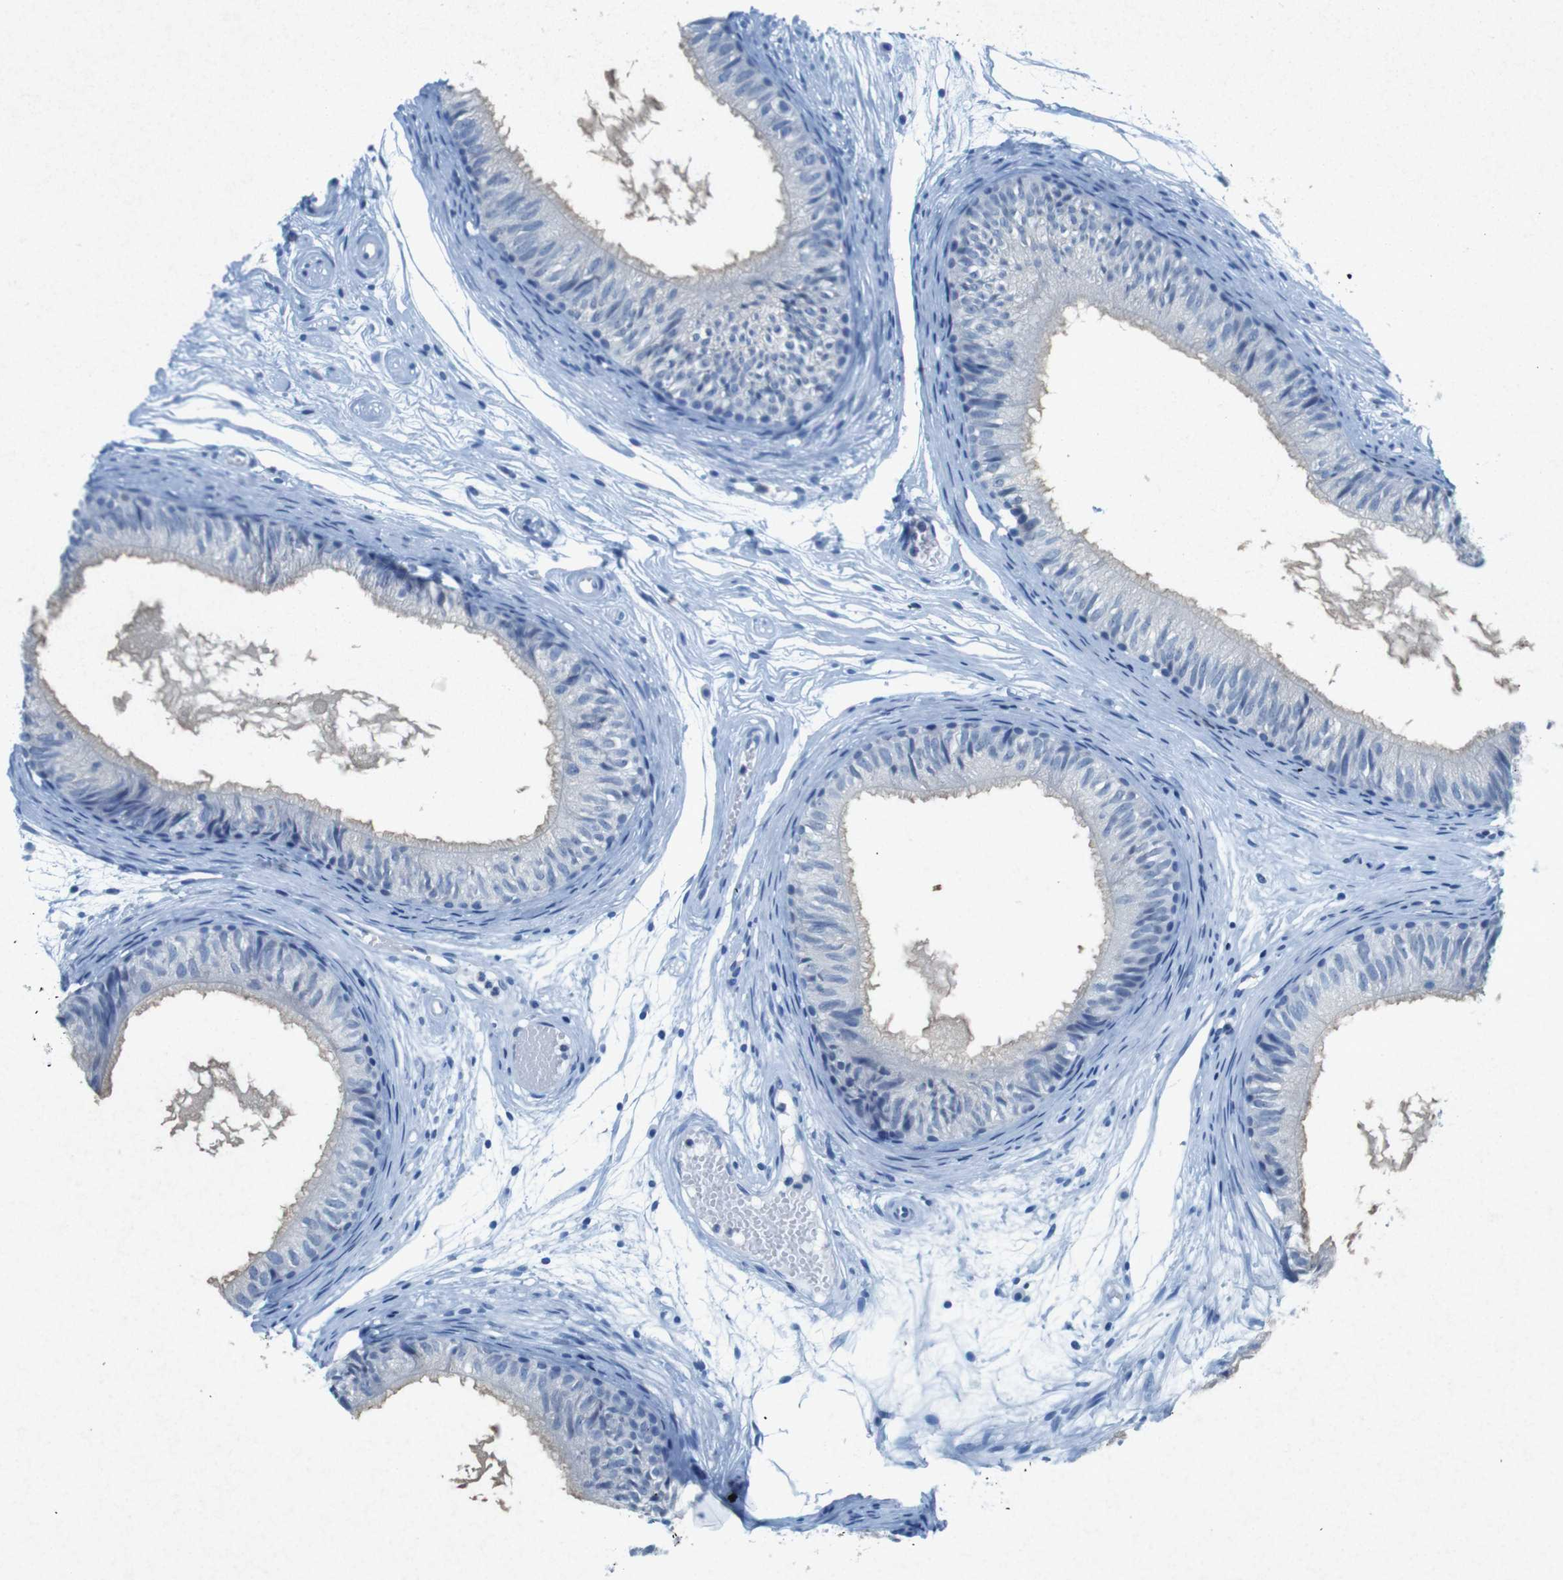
{"staining": {"intensity": "negative", "quantity": "none", "location": "none"}, "tissue": "epididymis", "cell_type": "Glandular cells", "image_type": "normal", "snomed": [{"axis": "morphology", "description": "Normal tissue, NOS"}, {"axis": "morphology", "description": "Atrophy, NOS"}, {"axis": "topography", "description": "Testis"}, {"axis": "topography", "description": "Epididymis"}], "caption": "DAB immunohistochemical staining of normal human epididymis demonstrates no significant staining in glandular cells.", "gene": "CTAG1B", "patient": {"sex": "male", "age": 18}}